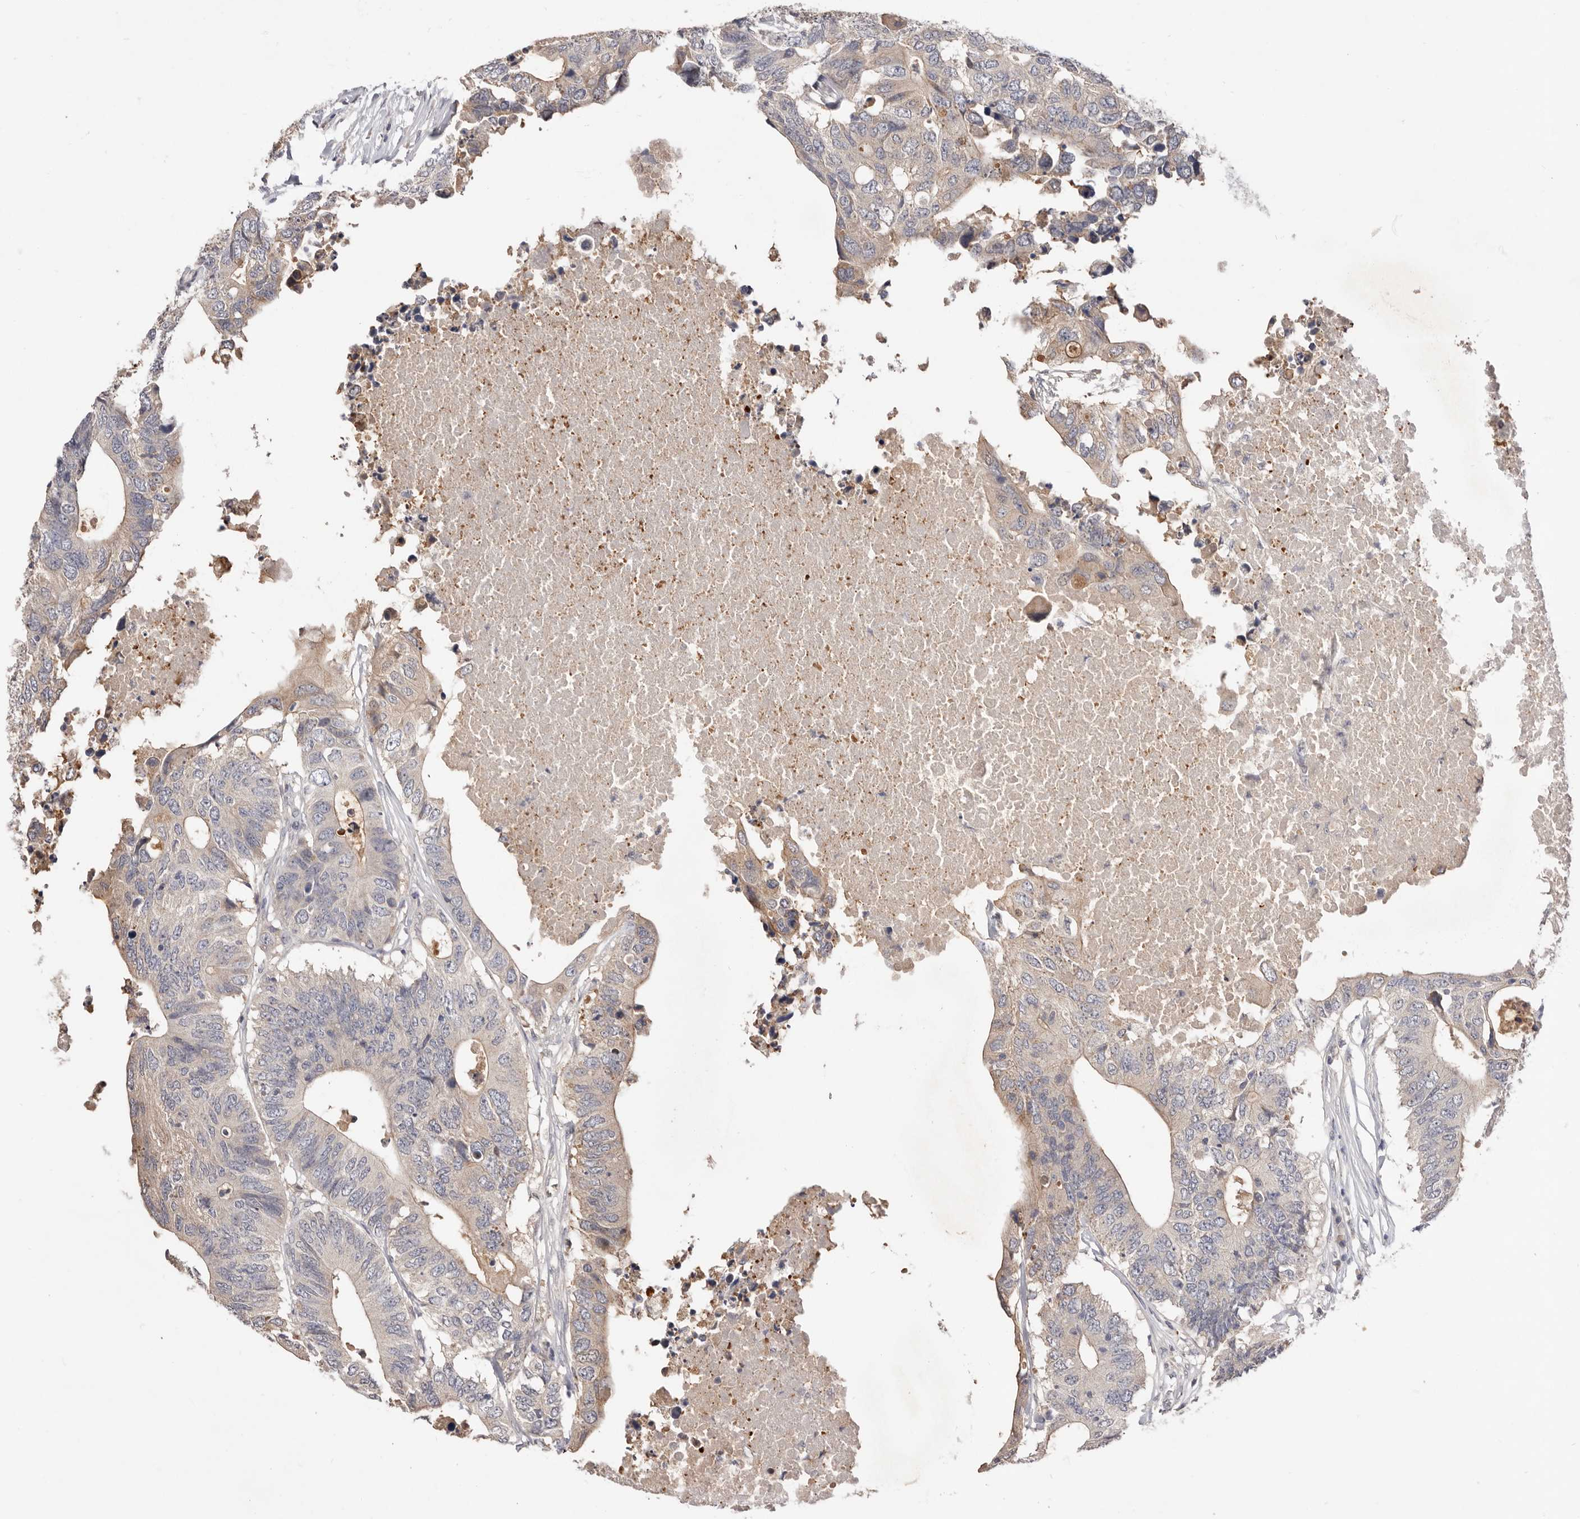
{"staining": {"intensity": "moderate", "quantity": "<25%", "location": "cytoplasmic/membranous"}, "tissue": "colorectal cancer", "cell_type": "Tumor cells", "image_type": "cancer", "snomed": [{"axis": "morphology", "description": "Adenocarcinoma, NOS"}, {"axis": "topography", "description": "Colon"}], "caption": "DAB immunohistochemical staining of human adenocarcinoma (colorectal) demonstrates moderate cytoplasmic/membranous protein staining in approximately <25% of tumor cells. (IHC, brightfield microscopy, high magnification).", "gene": "DOP1A", "patient": {"sex": "male", "age": 71}}